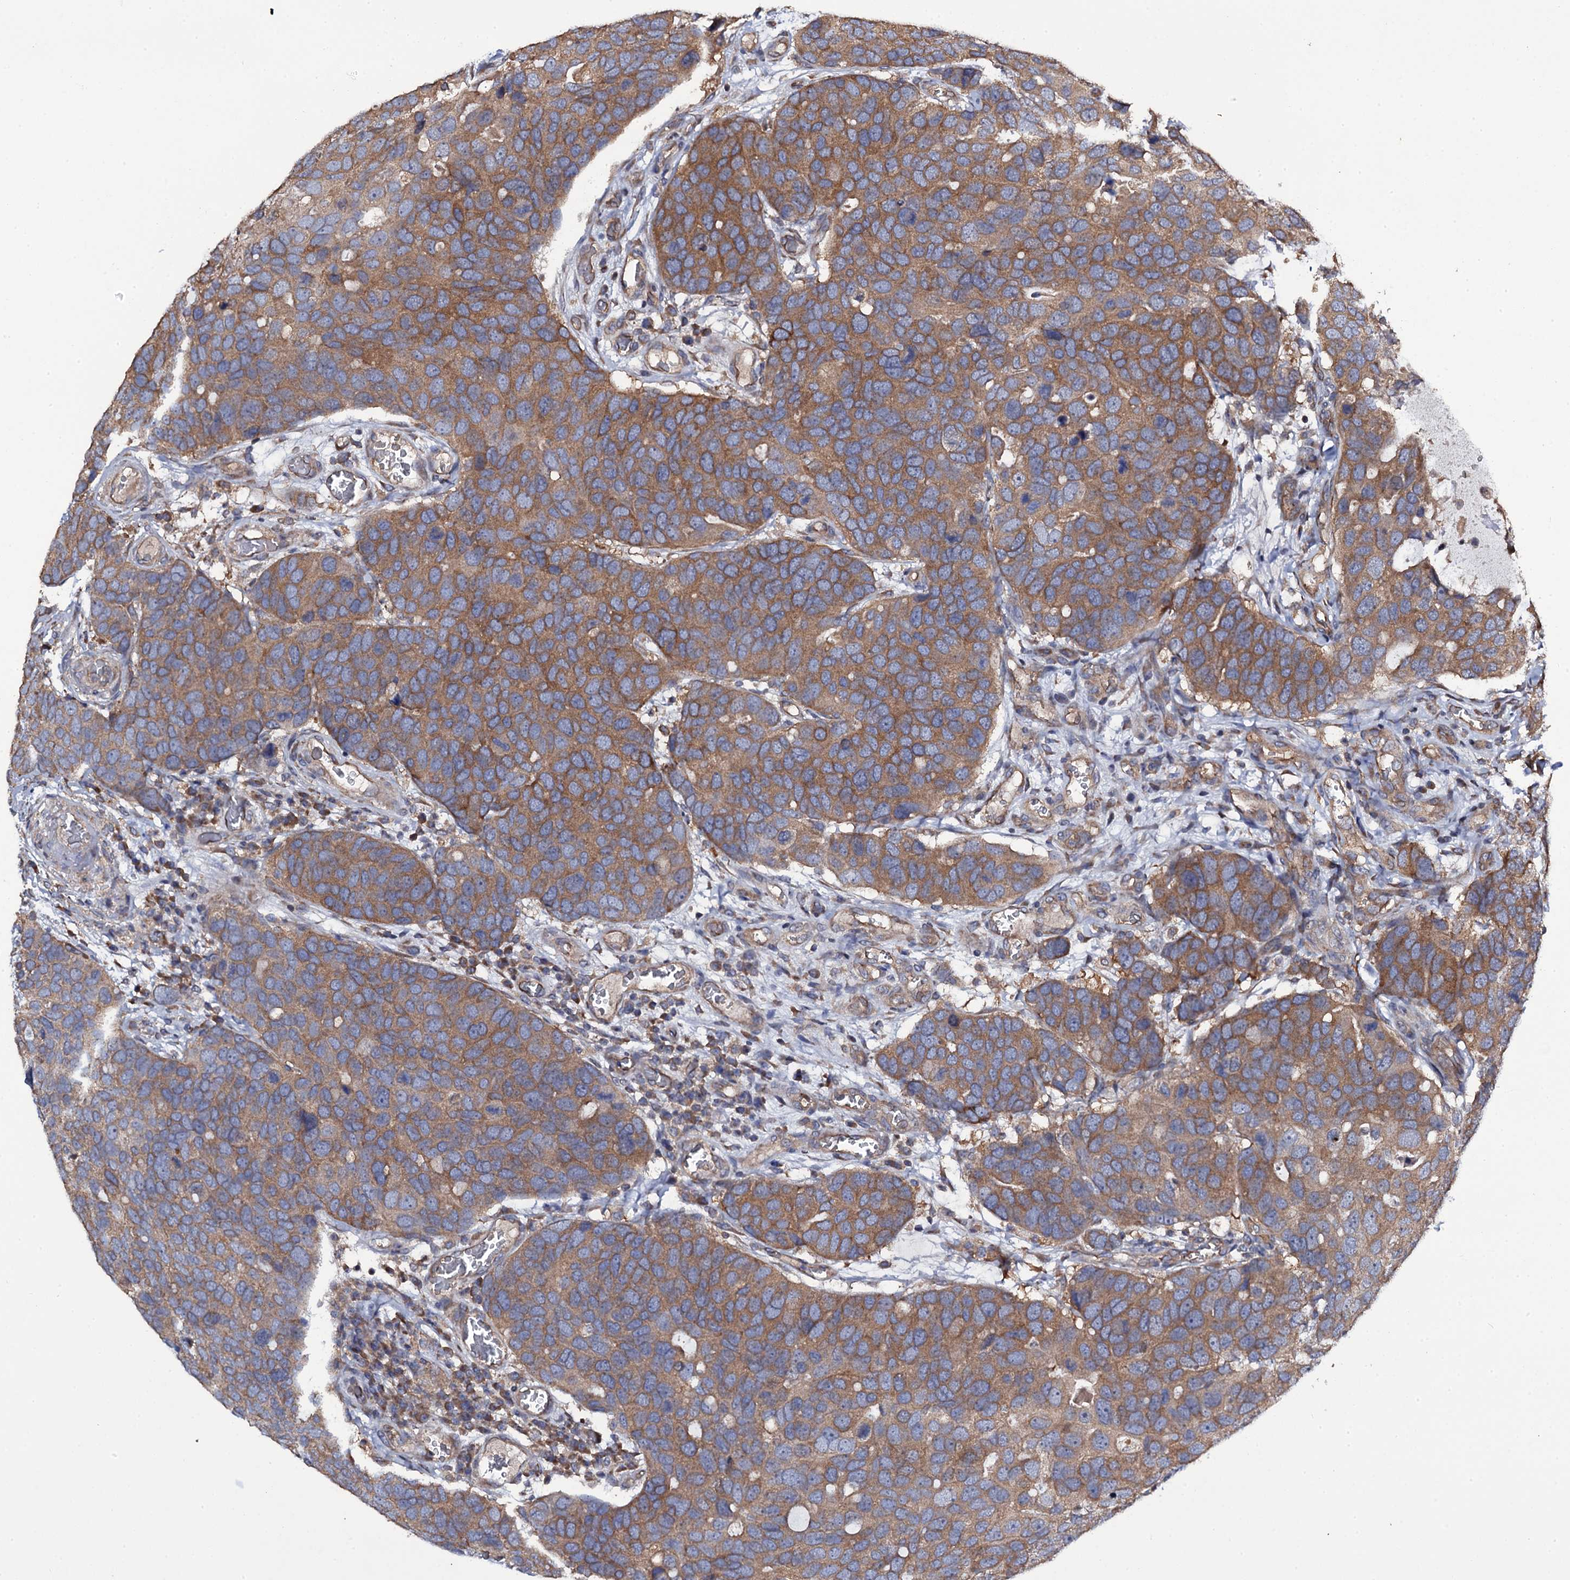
{"staining": {"intensity": "moderate", "quantity": ">75%", "location": "cytoplasmic/membranous"}, "tissue": "breast cancer", "cell_type": "Tumor cells", "image_type": "cancer", "snomed": [{"axis": "morphology", "description": "Duct carcinoma"}, {"axis": "topography", "description": "Breast"}], "caption": "The photomicrograph reveals staining of breast infiltrating ductal carcinoma, revealing moderate cytoplasmic/membranous protein positivity (brown color) within tumor cells.", "gene": "TTC23", "patient": {"sex": "female", "age": 83}}